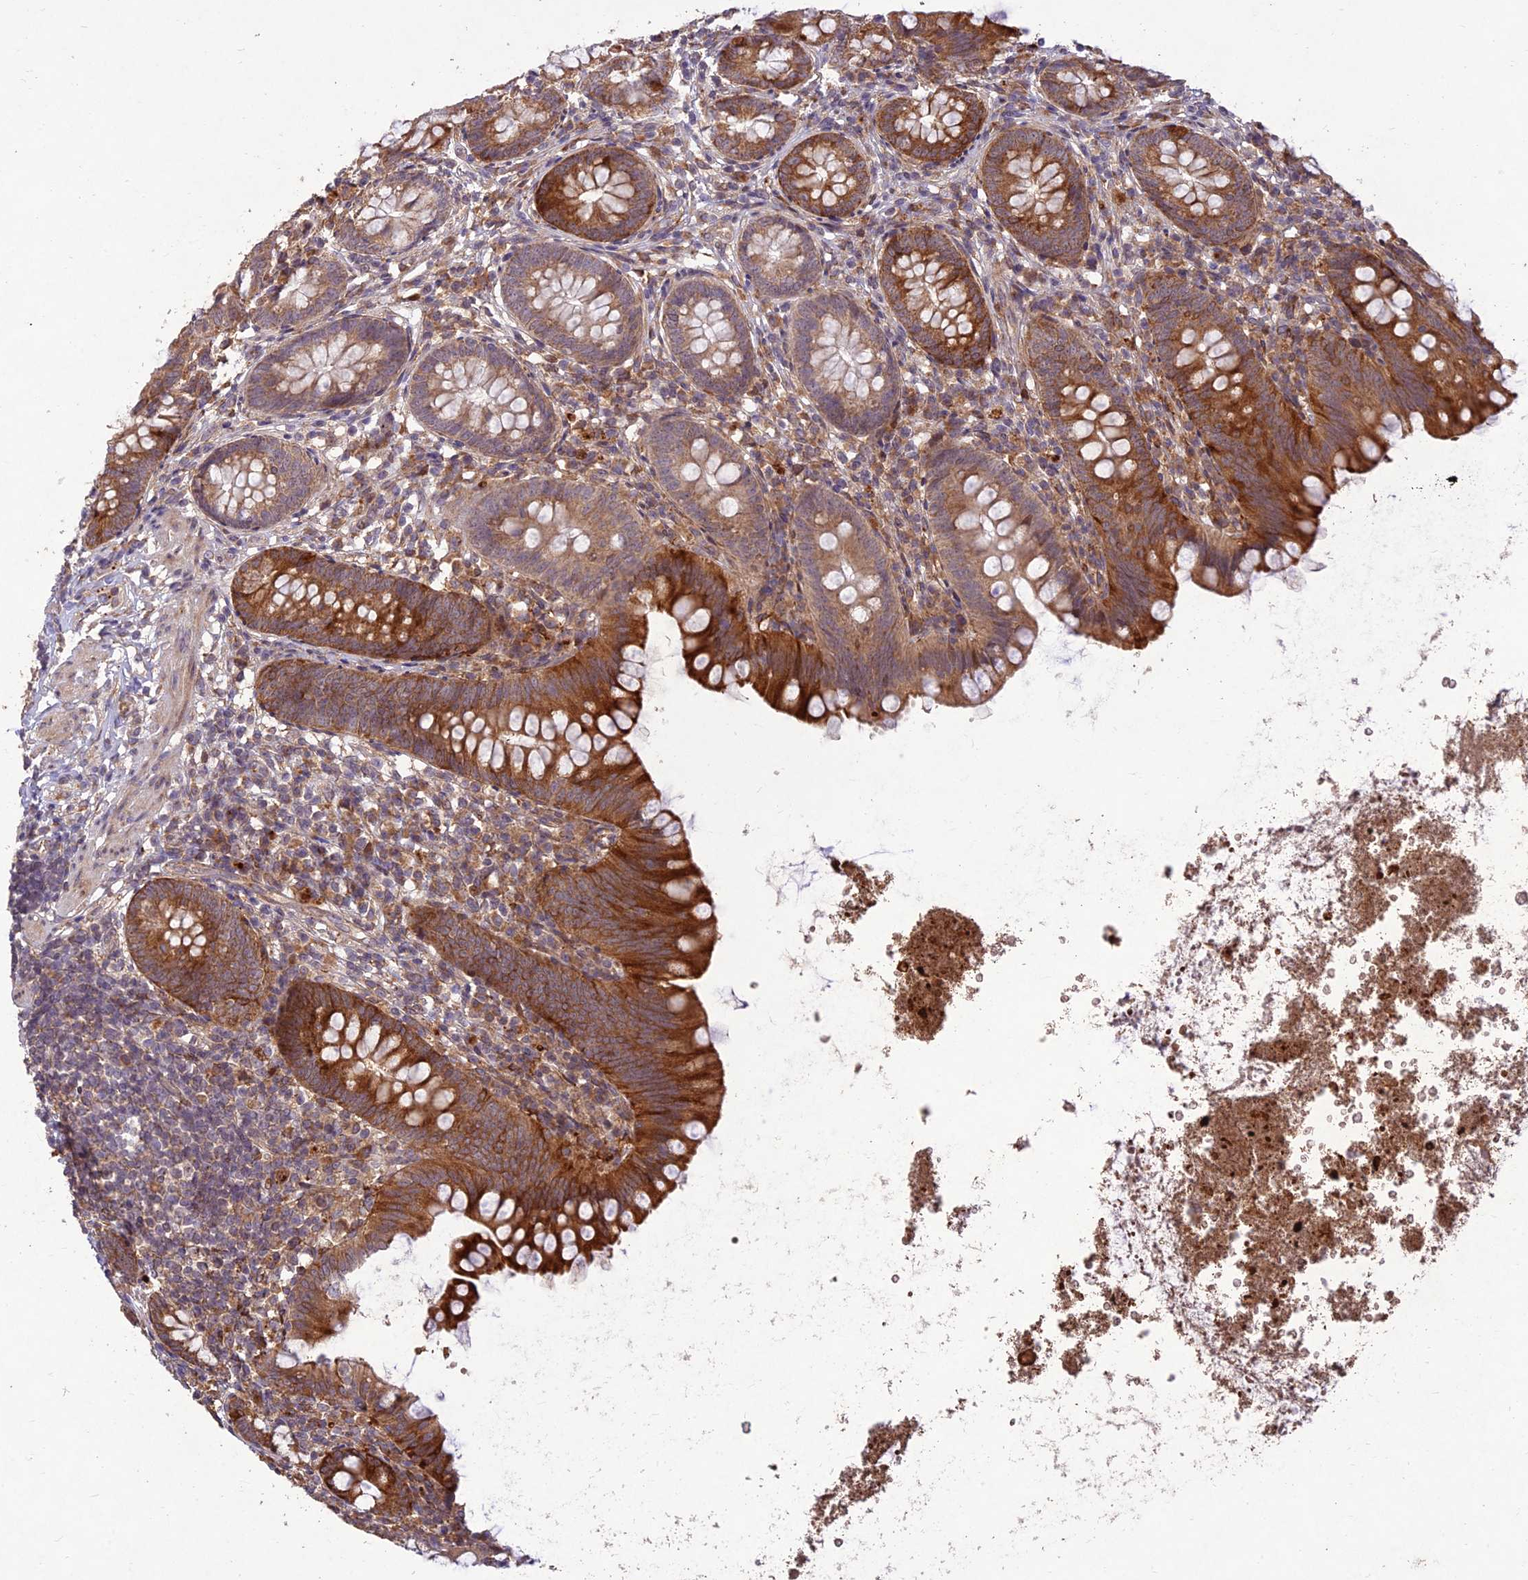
{"staining": {"intensity": "strong", "quantity": "25%-75%", "location": "cytoplasmic/membranous"}, "tissue": "appendix", "cell_type": "Glandular cells", "image_type": "normal", "snomed": [{"axis": "morphology", "description": "Normal tissue, NOS"}, {"axis": "topography", "description": "Appendix"}], "caption": "The immunohistochemical stain labels strong cytoplasmic/membranous expression in glandular cells of benign appendix. (brown staining indicates protein expression, while blue staining denotes nuclei).", "gene": "PPP1R11", "patient": {"sex": "female", "age": 62}}